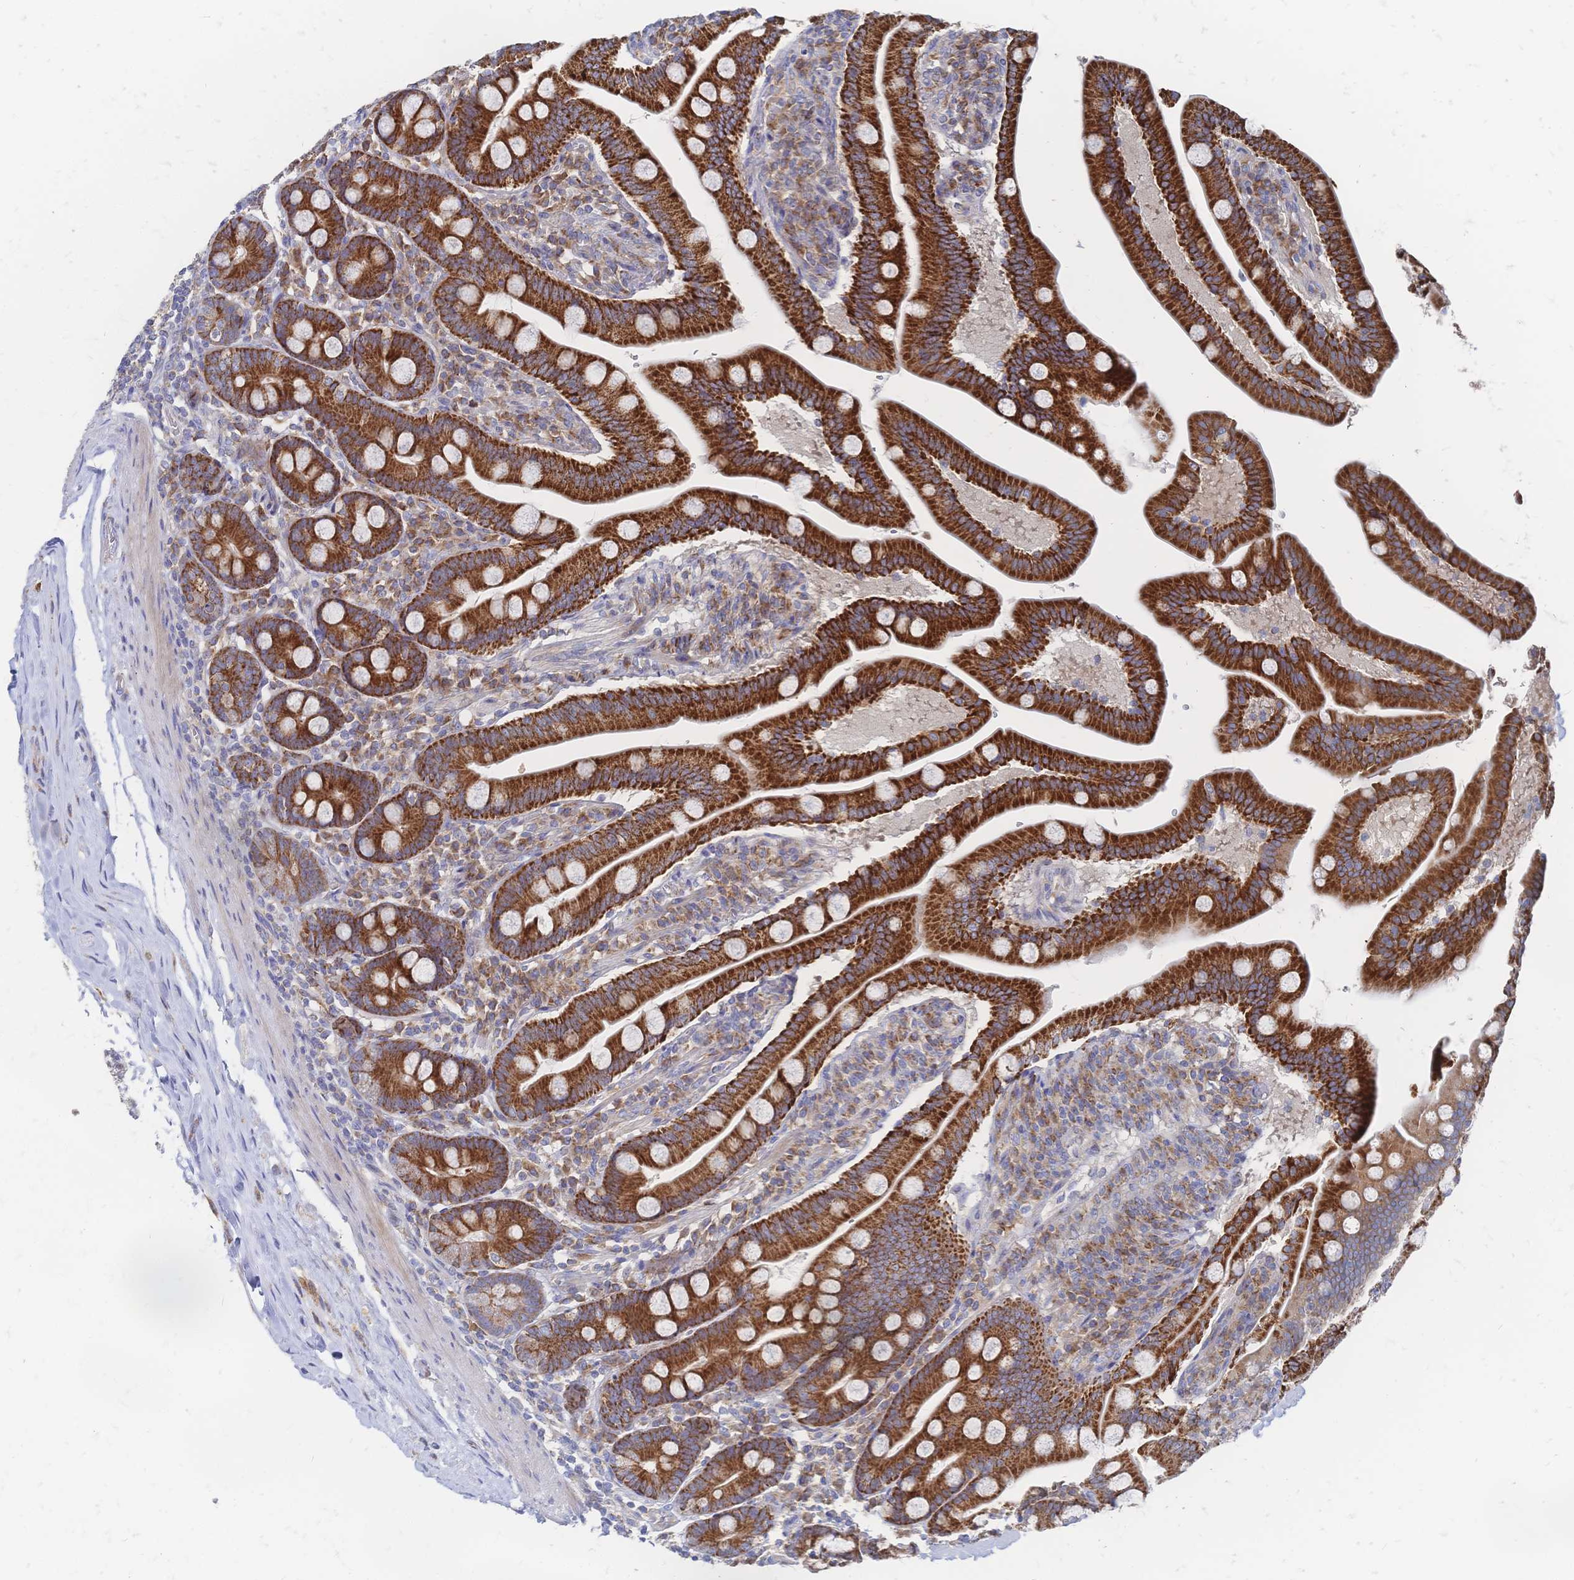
{"staining": {"intensity": "strong", "quantity": ">75%", "location": "cytoplasmic/membranous"}, "tissue": "duodenum", "cell_type": "Glandular cells", "image_type": "normal", "snomed": [{"axis": "morphology", "description": "Normal tissue, NOS"}, {"axis": "topography", "description": "Duodenum"}], "caption": "About >75% of glandular cells in unremarkable duodenum display strong cytoplasmic/membranous protein positivity as visualized by brown immunohistochemical staining.", "gene": "SORBS1", "patient": {"sex": "female", "age": 67}}